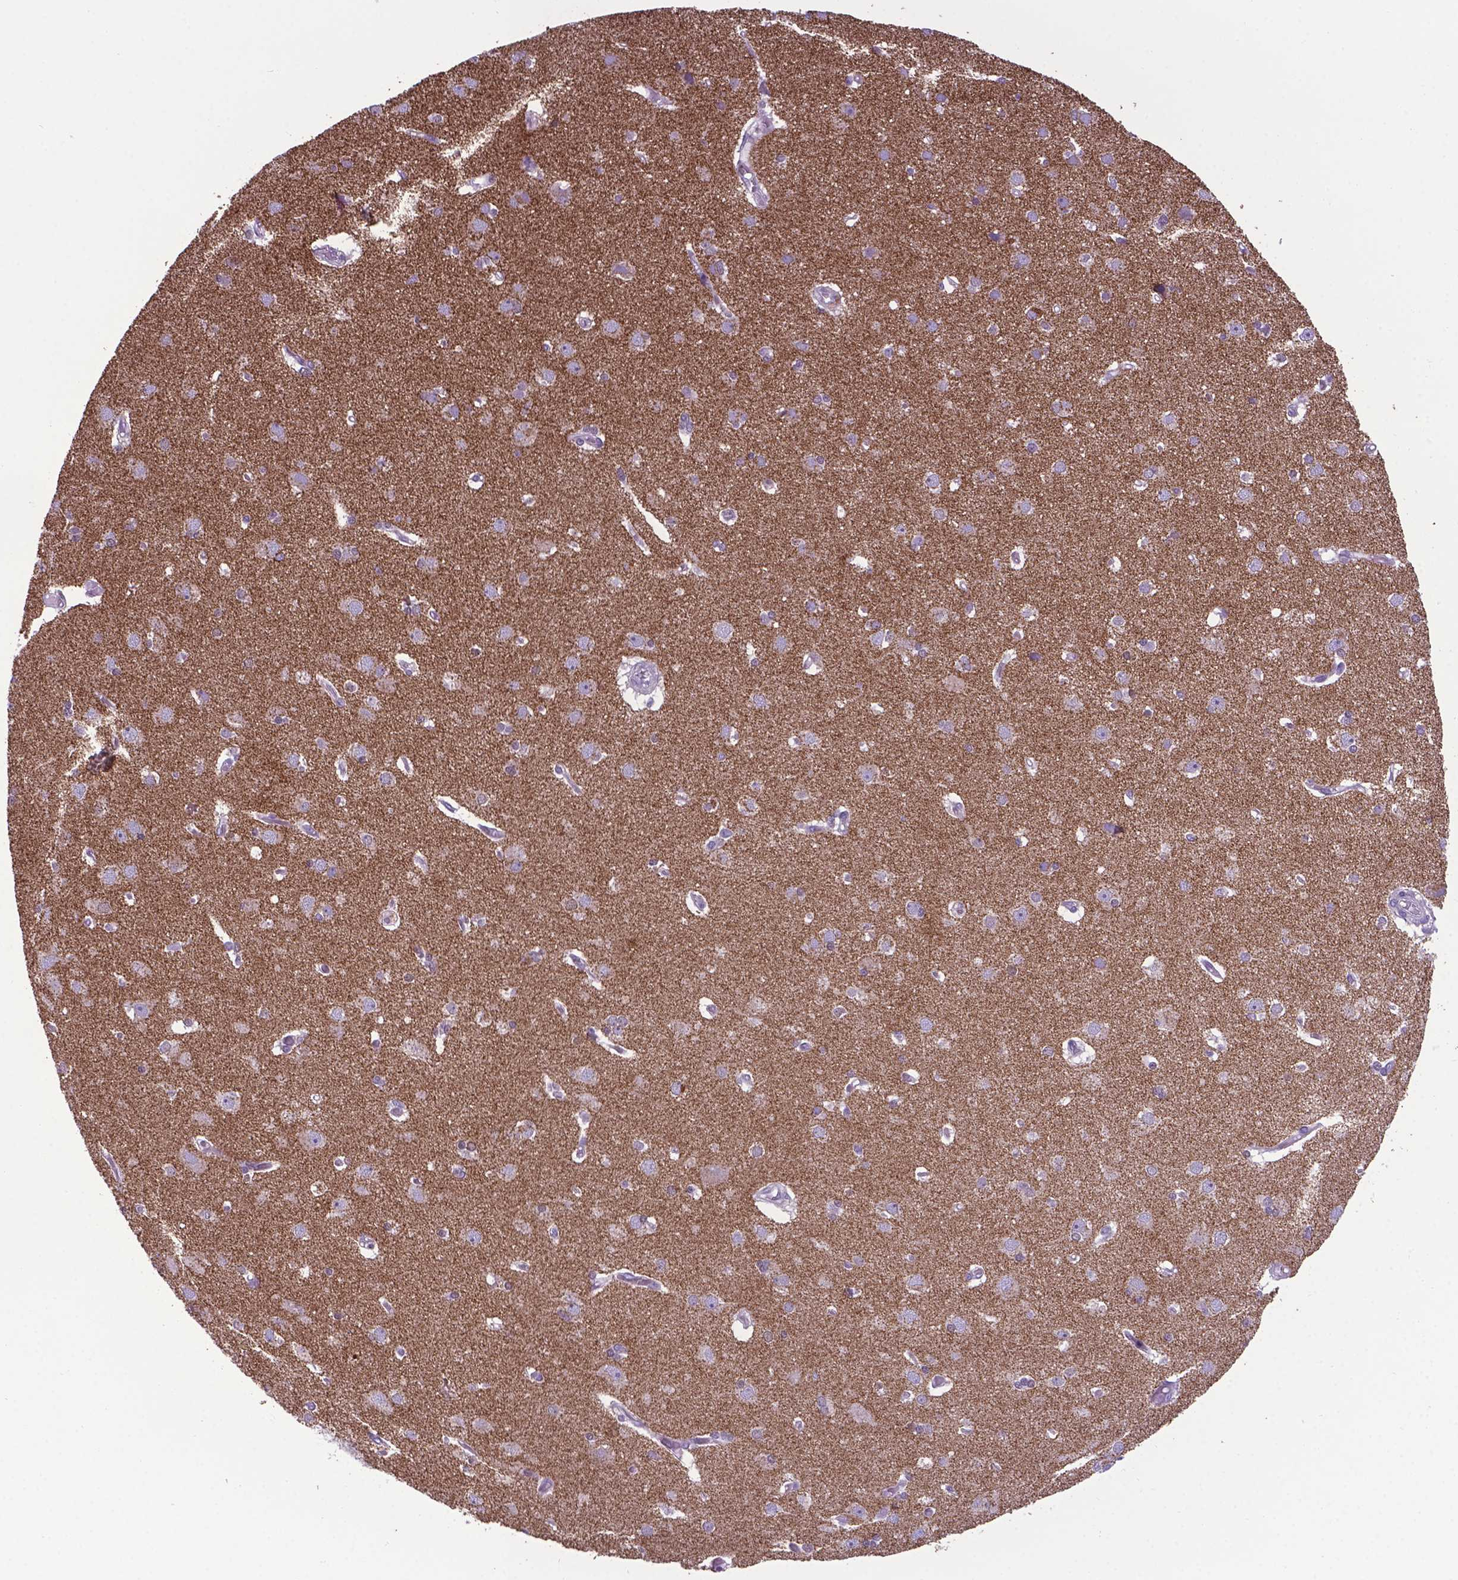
{"staining": {"intensity": "negative", "quantity": "none", "location": "none"}, "tissue": "cerebral cortex", "cell_type": "Endothelial cells", "image_type": "normal", "snomed": [{"axis": "morphology", "description": "Normal tissue, NOS"}, {"axis": "morphology", "description": "Glioma, malignant, High grade"}, {"axis": "topography", "description": "Cerebral cortex"}], "caption": "This is a micrograph of immunohistochemistry (IHC) staining of normal cerebral cortex, which shows no expression in endothelial cells.", "gene": "POU3F3", "patient": {"sex": "male", "age": 71}}